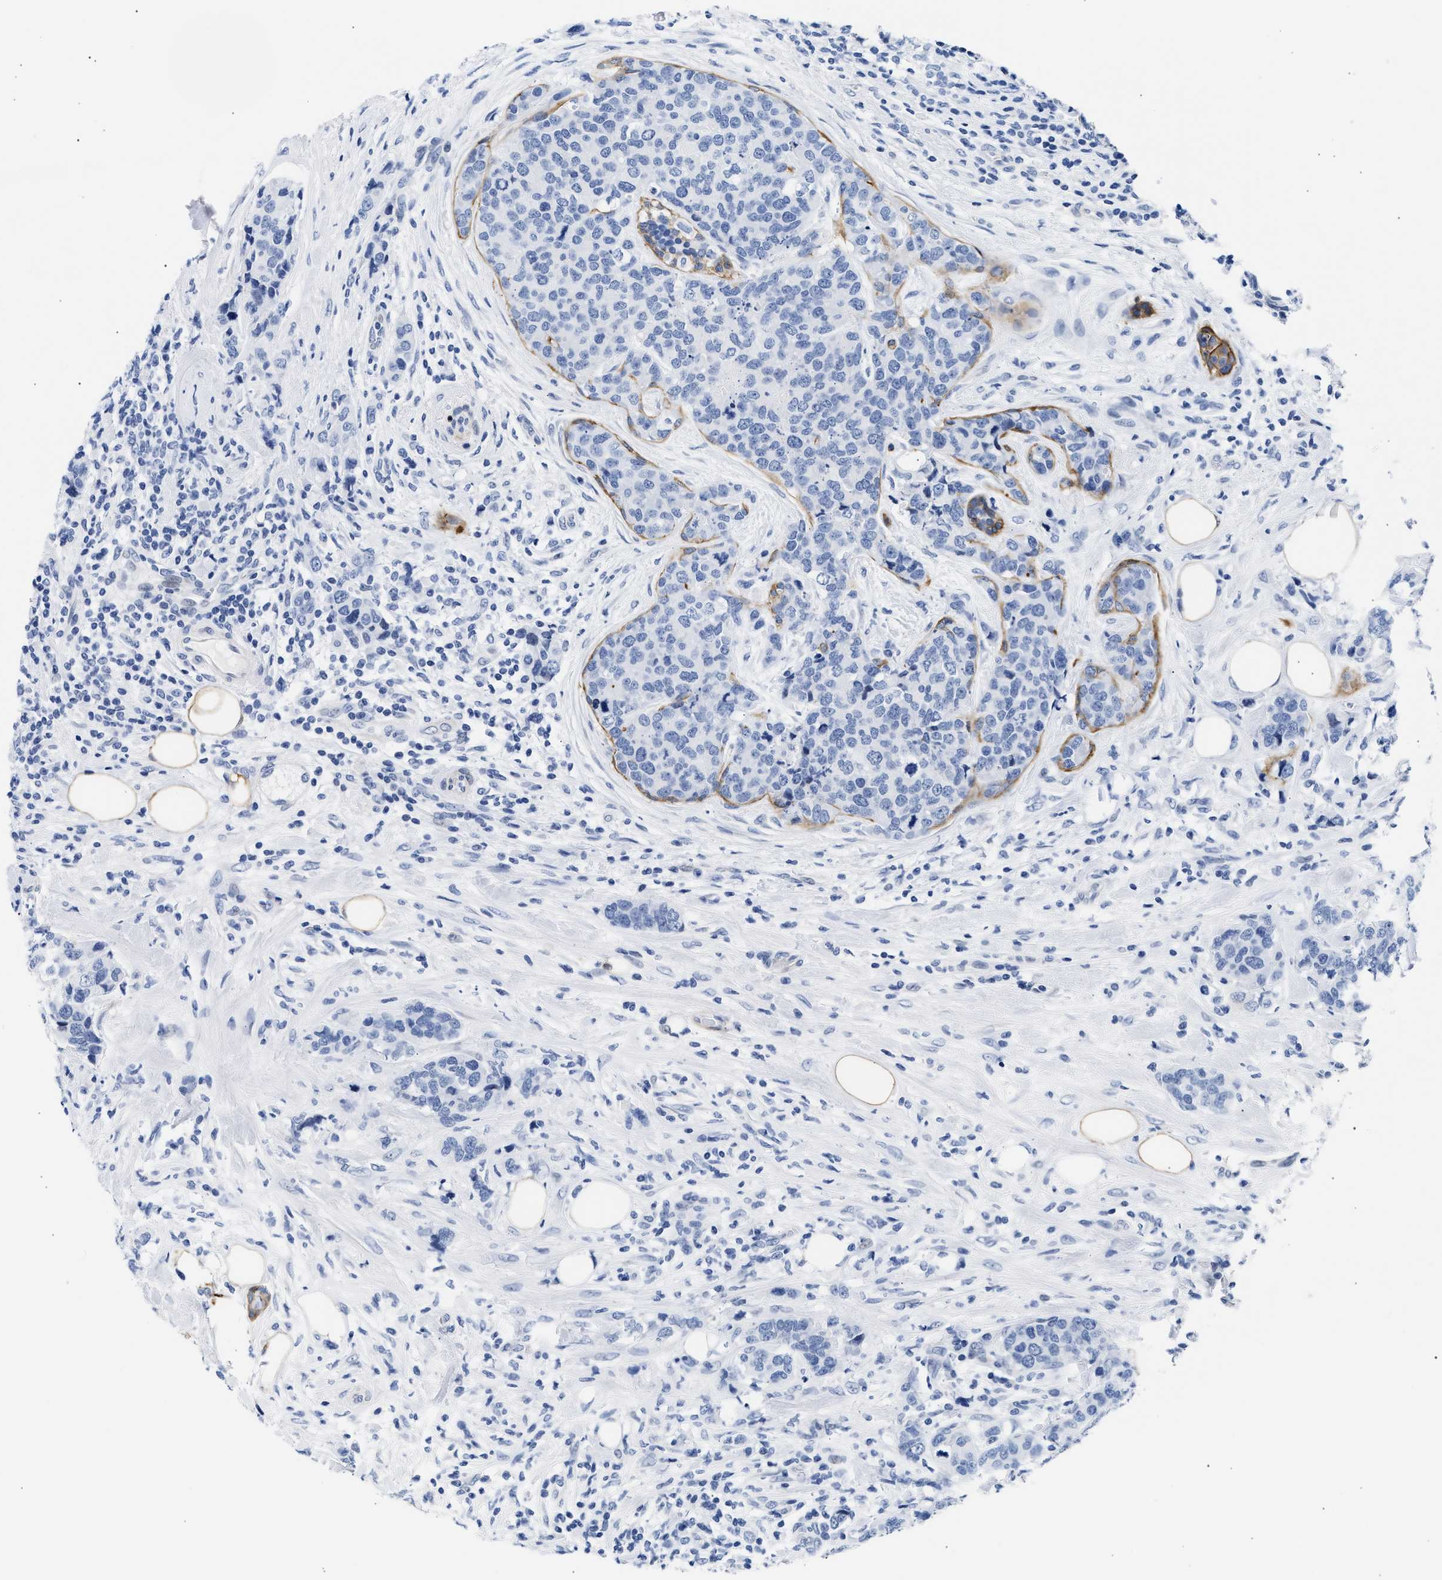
{"staining": {"intensity": "negative", "quantity": "none", "location": "none"}, "tissue": "breast cancer", "cell_type": "Tumor cells", "image_type": "cancer", "snomed": [{"axis": "morphology", "description": "Lobular carcinoma"}, {"axis": "topography", "description": "Breast"}], "caption": "Breast cancer (lobular carcinoma) was stained to show a protein in brown. There is no significant staining in tumor cells. The staining was performed using DAB (3,3'-diaminobenzidine) to visualize the protein expression in brown, while the nuclei were stained in blue with hematoxylin (Magnification: 20x).", "gene": "TRIM29", "patient": {"sex": "female", "age": 59}}